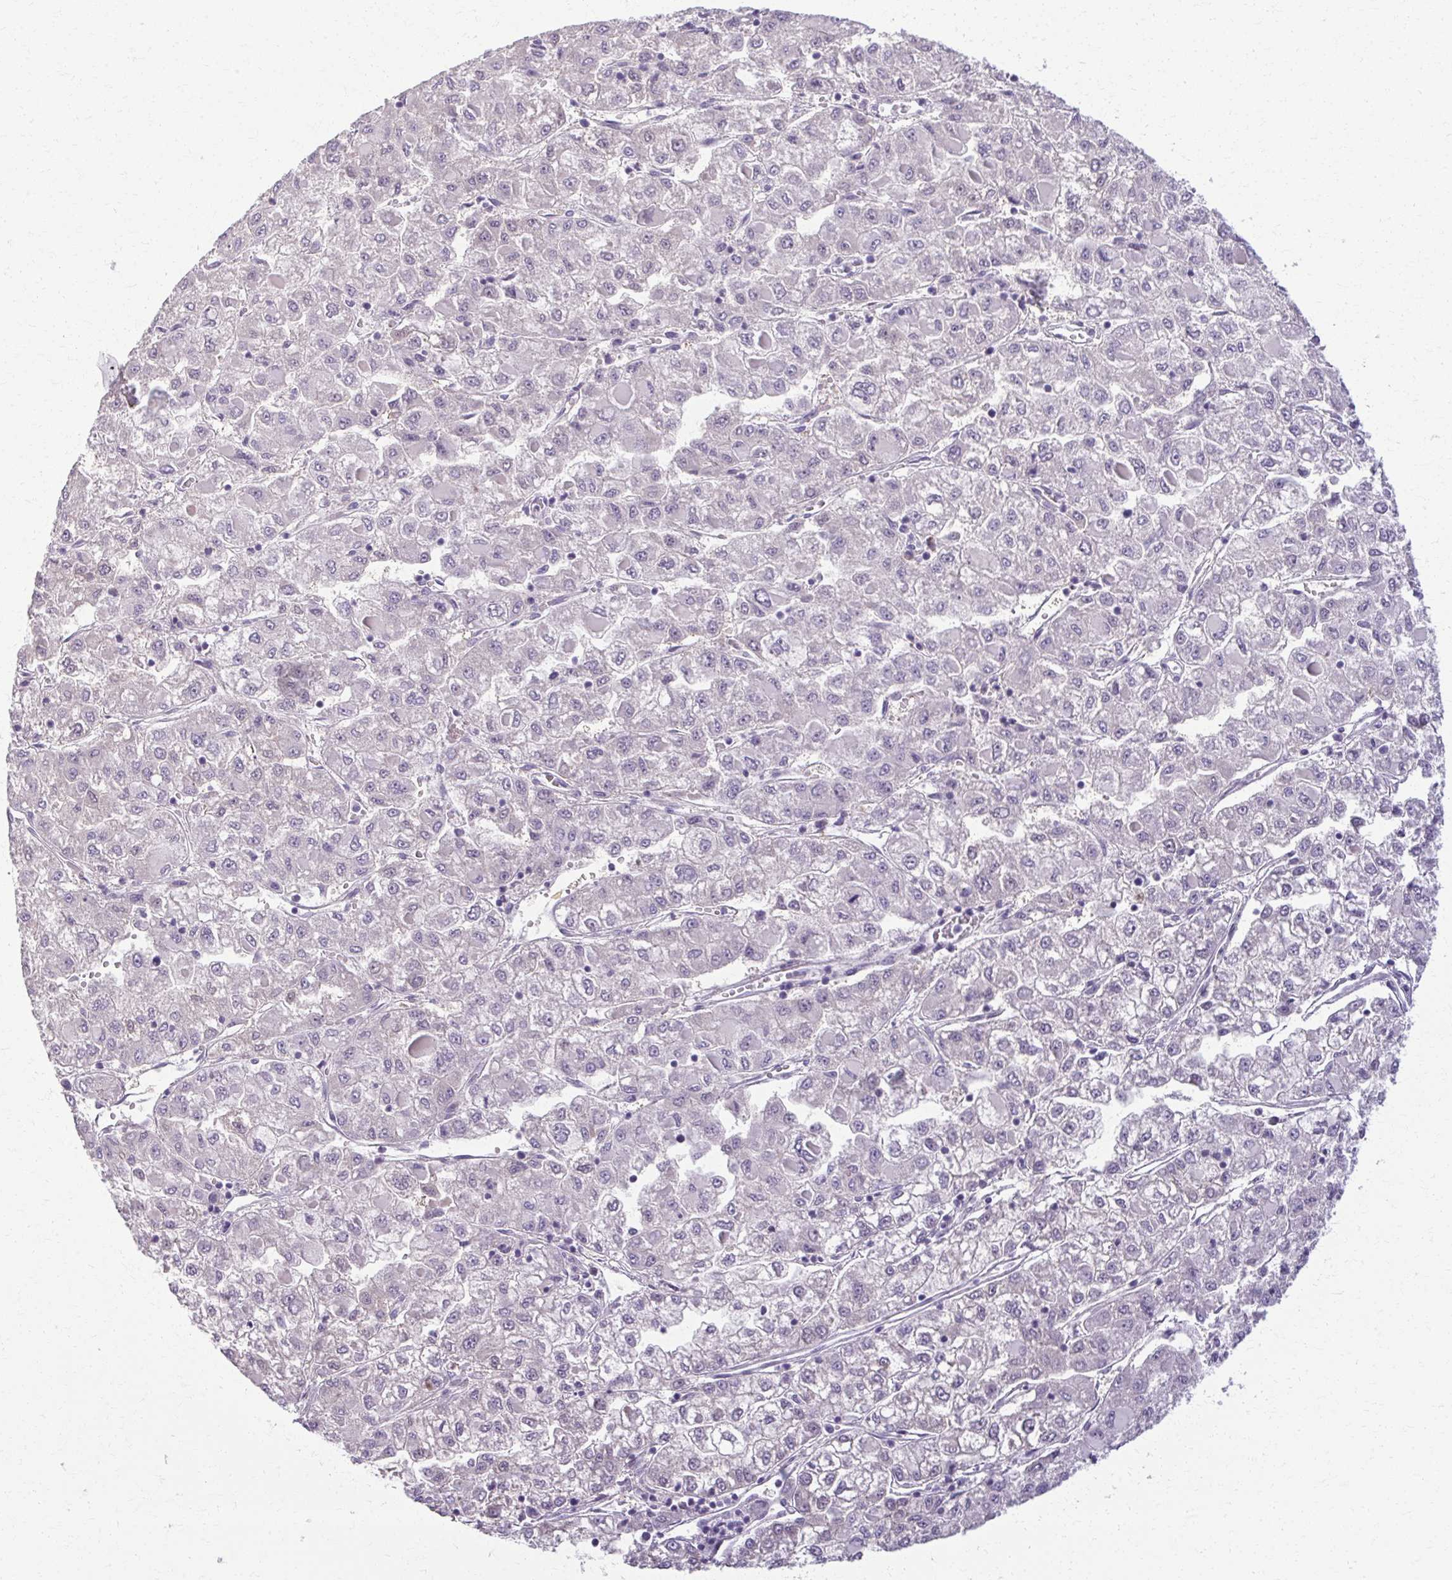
{"staining": {"intensity": "negative", "quantity": "none", "location": "none"}, "tissue": "liver cancer", "cell_type": "Tumor cells", "image_type": "cancer", "snomed": [{"axis": "morphology", "description": "Carcinoma, Hepatocellular, NOS"}, {"axis": "topography", "description": "Liver"}], "caption": "This histopathology image is of hepatocellular carcinoma (liver) stained with immunohistochemistry to label a protein in brown with the nuclei are counter-stained blue. There is no staining in tumor cells.", "gene": "OR4M1", "patient": {"sex": "male", "age": 40}}